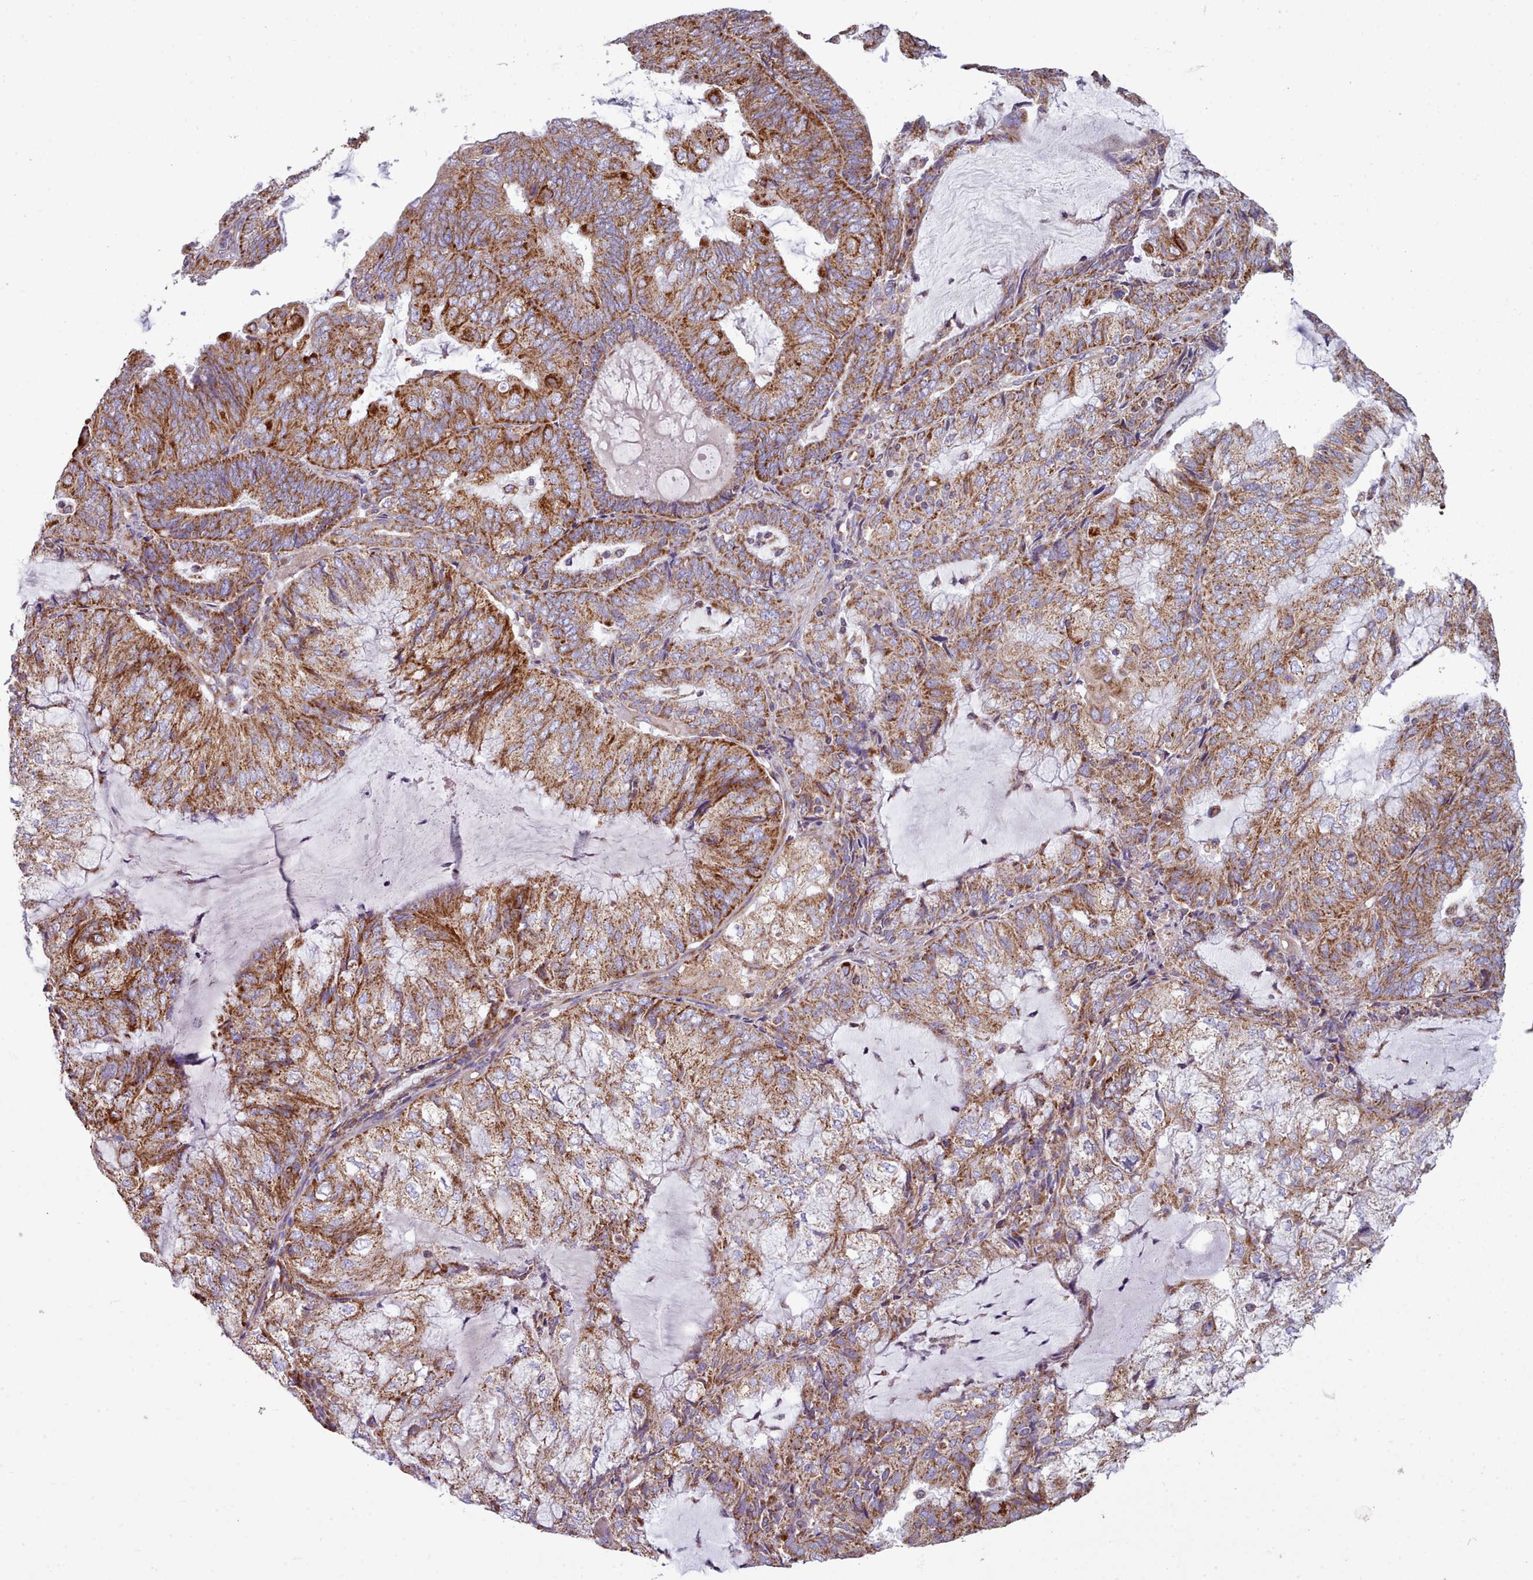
{"staining": {"intensity": "moderate", "quantity": ">75%", "location": "cytoplasmic/membranous"}, "tissue": "endometrial cancer", "cell_type": "Tumor cells", "image_type": "cancer", "snomed": [{"axis": "morphology", "description": "Adenocarcinoma, NOS"}, {"axis": "topography", "description": "Endometrium"}], "caption": "IHC staining of endometrial cancer (adenocarcinoma), which demonstrates medium levels of moderate cytoplasmic/membranous expression in approximately >75% of tumor cells indicating moderate cytoplasmic/membranous protein staining. The staining was performed using DAB (3,3'-diaminobenzidine) (brown) for protein detection and nuclei were counterstained in hematoxylin (blue).", "gene": "SRP54", "patient": {"sex": "female", "age": 81}}